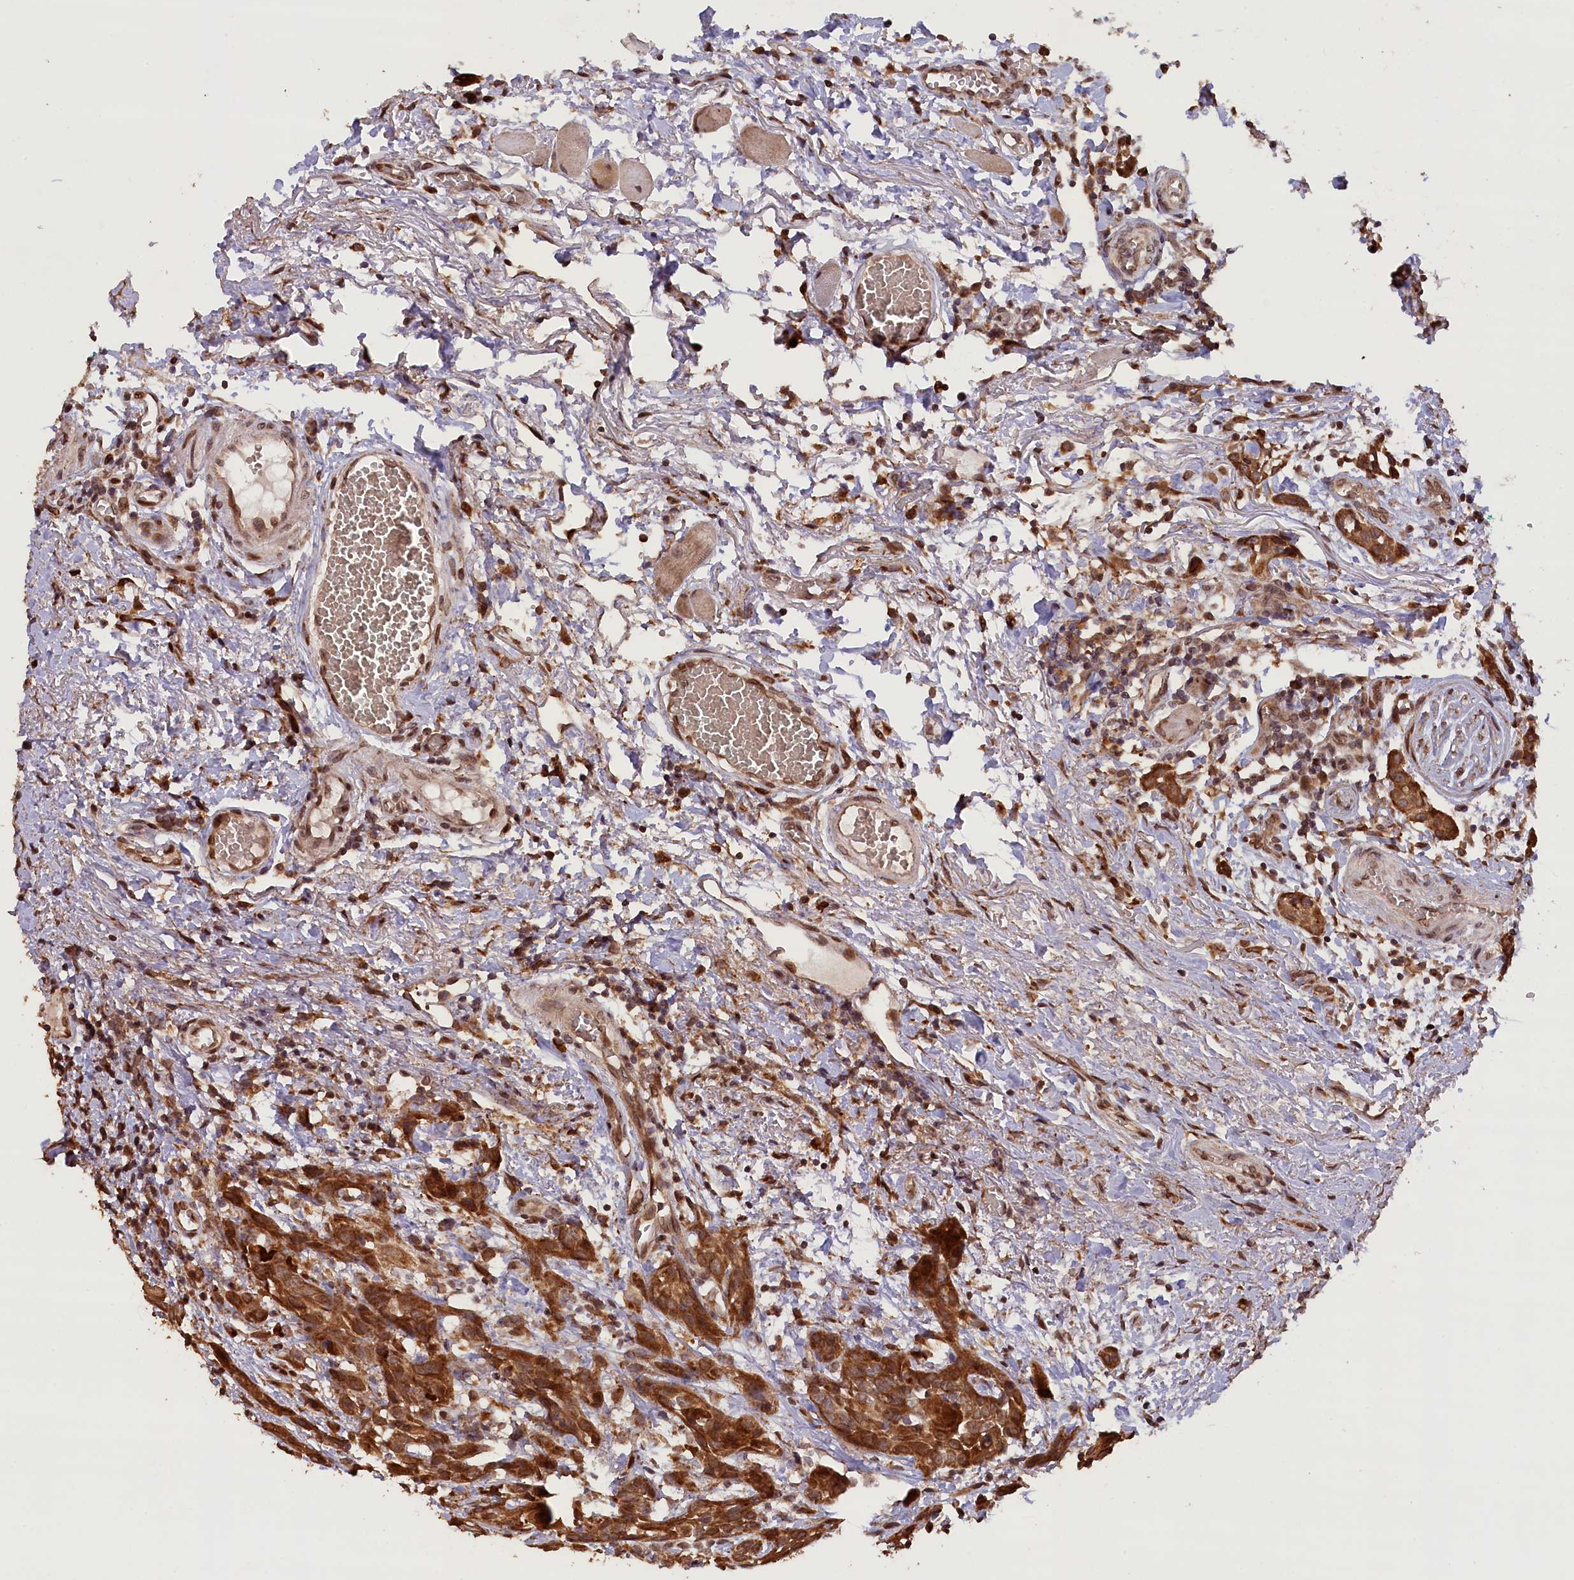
{"staining": {"intensity": "strong", "quantity": ">75%", "location": "cytoplasmic/membranous"}, "tissue": "head and neck cancer", "cell_type": "Tumor cells", "image_type": "cancer", "snomed": [{"axis": "morphology", "description": "Squamous cell carcinoma, NOS"}, {"axis": "topography", "description": "Oral tissue"}, {"axis": "topography", "description": "Head-Neck"}], "caption": "This photomicrograph displays head and neck cancer (squamous cell carcinoma) stained with immunohistochemistry (IHC) to label a protein in brown. The cytoplasmic/membranous of tumor cells show strong positivity for the protein. Nuclei are counter-stained blue.", "gene": "SLC38A7", "patient": {"sex": "female", "age": 50}}